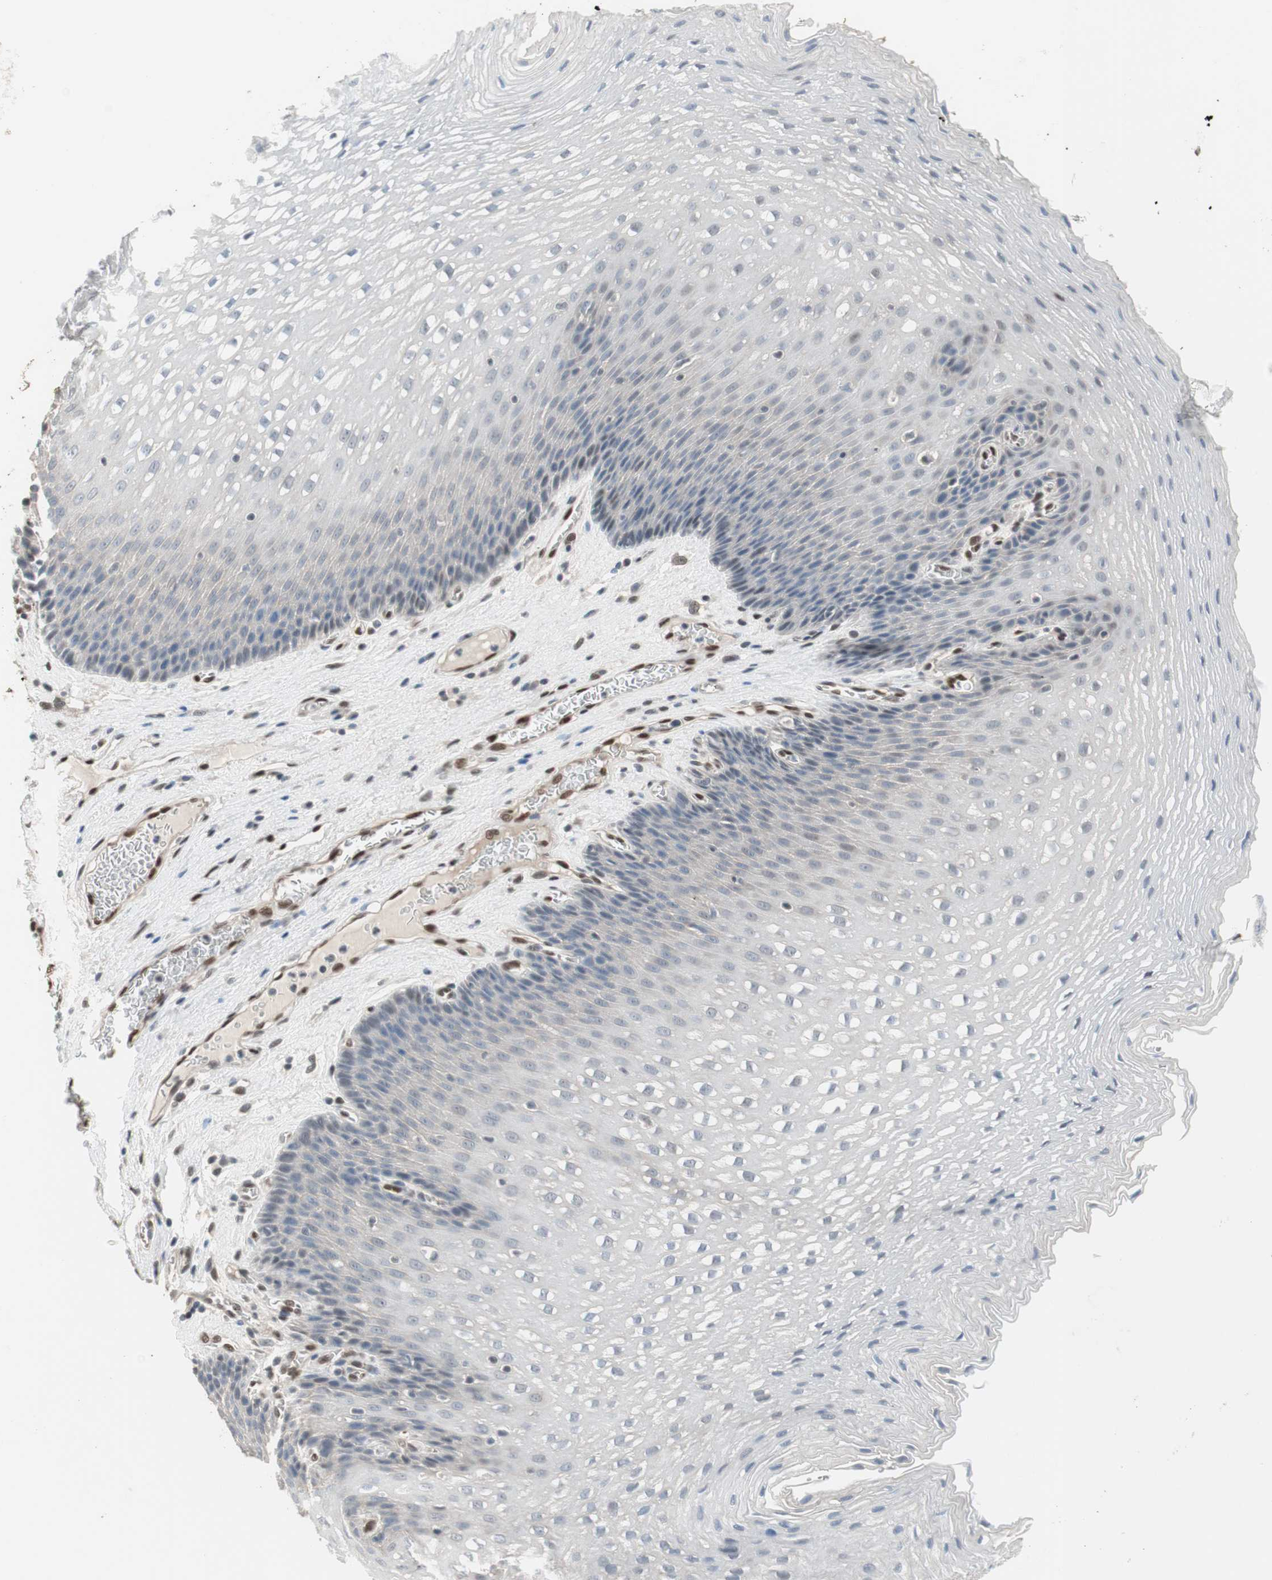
{"staining": {"intensity": "negative", "quantity": "none", "location": "none"}, "tissue": "esophagus", "cell_type": "Squamous epithelial cells", "image_type": "normal", "snomed": [{"axis": "morphology", "description": "Normal tissue, NOS"}, {"axis": "topography", "description": "Esophagus"}], "caption": "High magnification brightfield microscopy of benign esophagus stained with DAB (brown) and counterstained with hematoxylin (blue): squamous epithelial cells show no significant staining.", "gene": "PML", "patient": {"sex": "male", "age": 48}}